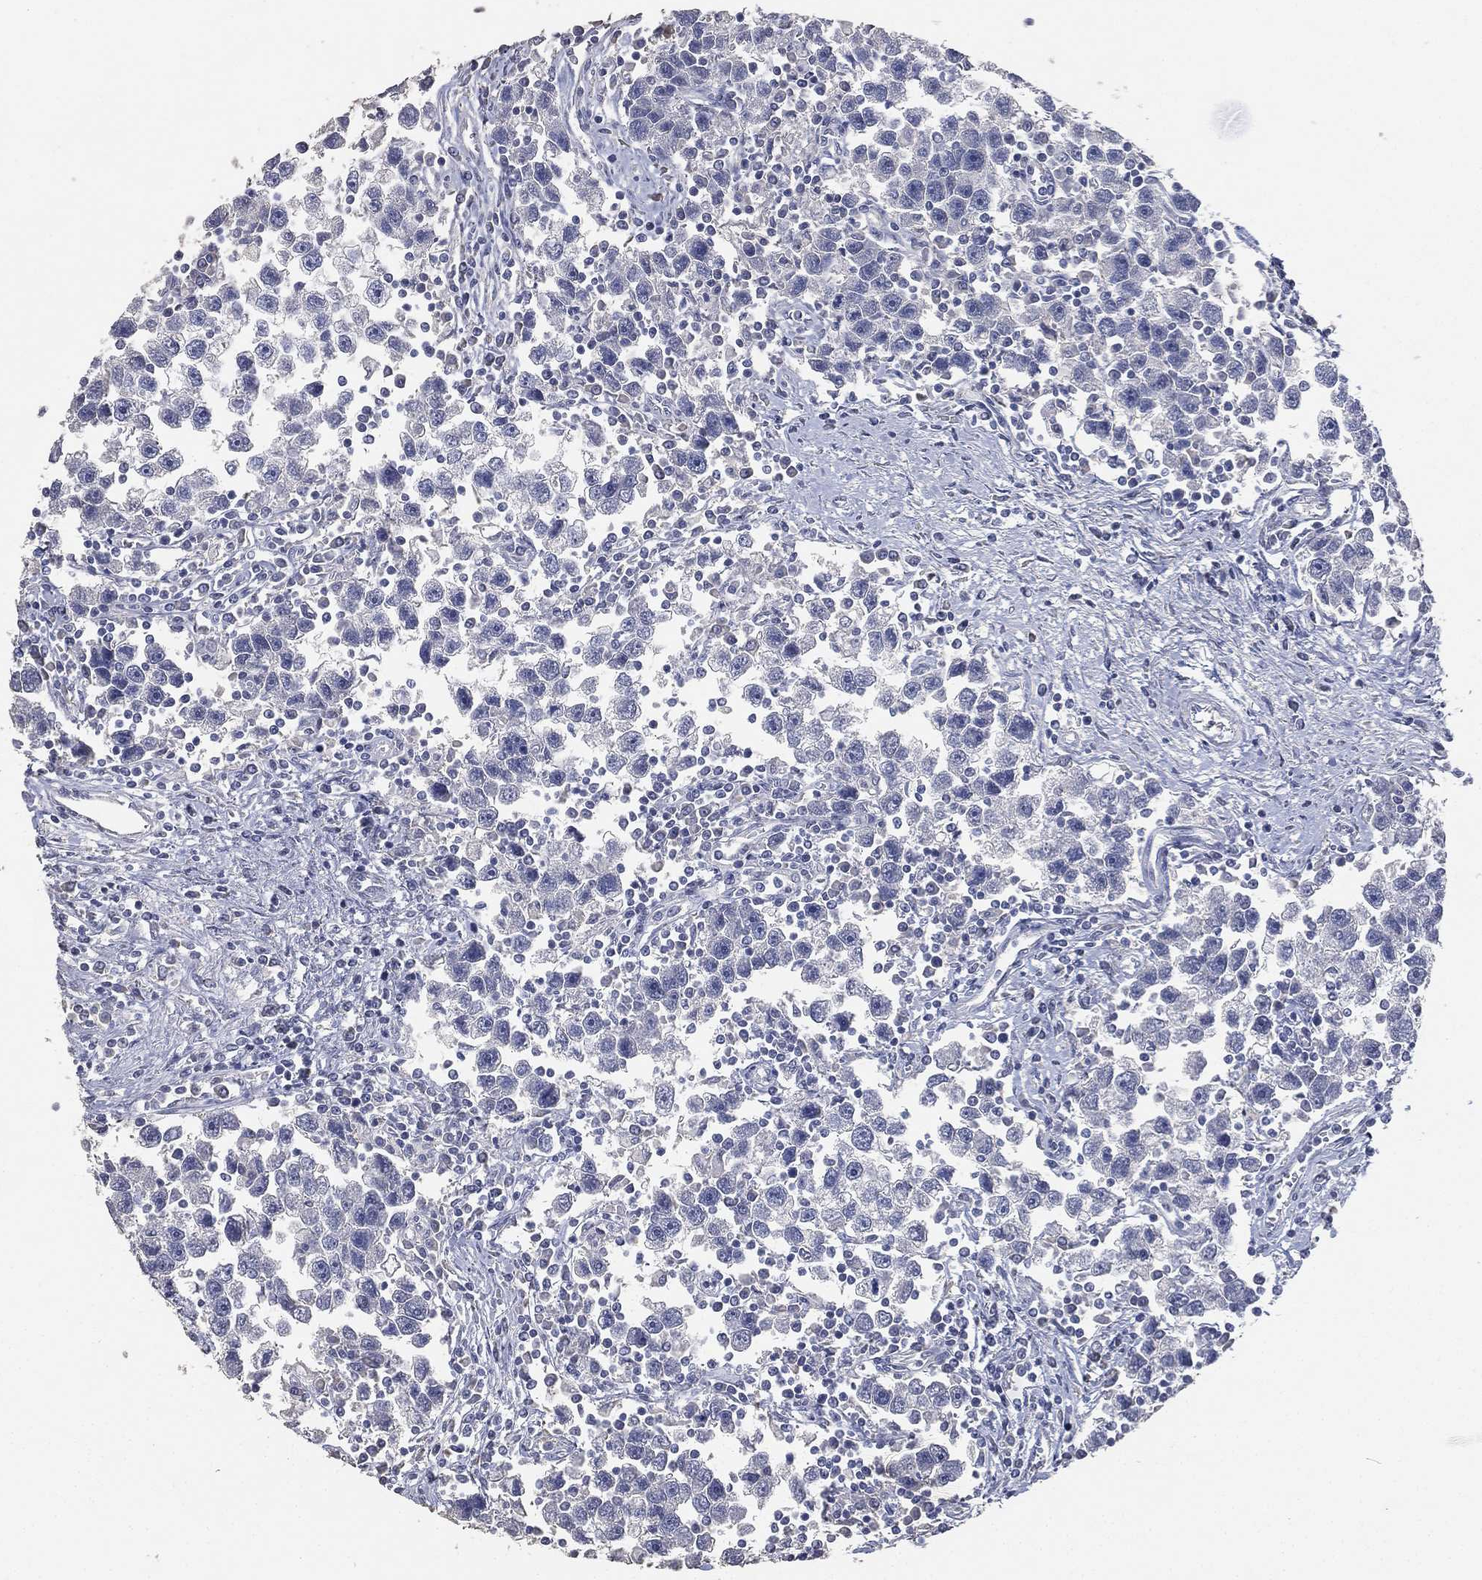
{"staining": {"intensity": "negative", "quantity": "none", "location": "none"}, "tissue": "testis cancer", "cell_type": "Tumor cells", "image_type": "cancer", "snomed": [{"axis": "morphology", "description": "Seminoma, NOS"}, {"axis": "topography", "description": "Testis"}], "caption": "This is a image of IHC staining of testis cancer (seminoma), which shows no expression in tumor cells. Brightfield microscopy of immunohistochemistry (IHC) stained with DAB (brown) and hematoxylin (blue), captured at high magnification.", "gene": "DSG1", "patient": {"sex": "male", "age": 30}}